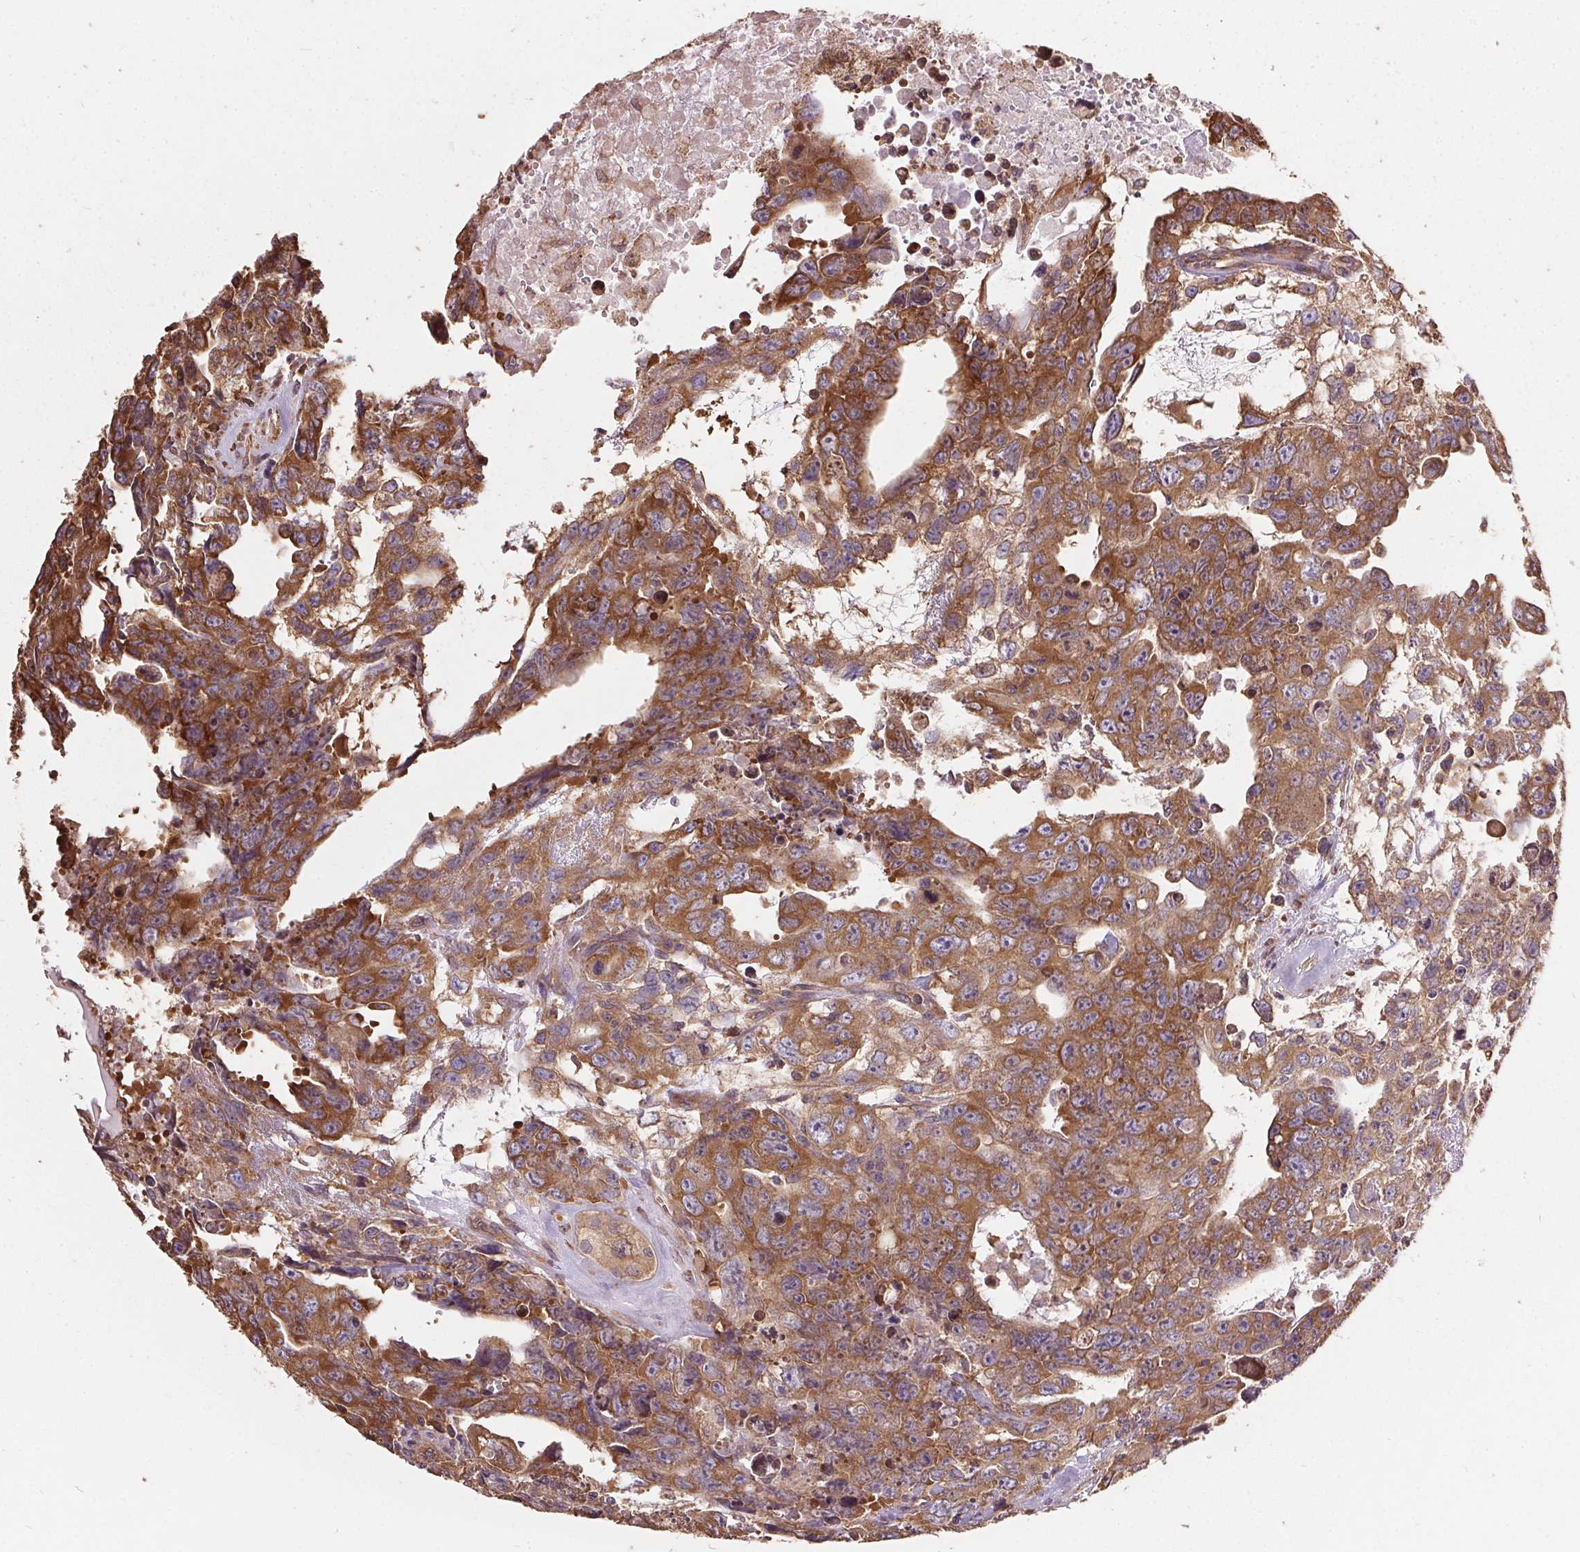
{"staining": {"intensity": "strong", "quantity": ">75%", "location": "cytoplasmic/membranous"}, "tissue": "testis cancer", "cell_type": "Tumor cells", "image_type": "cancer", "snomed": [{"axis": "morphology", "description": "Carcinoma, Embryonal, NOS"}, {"axis": "topography", "description": "Testis"}], "caption": "A brown stain highlights strong cytoplasmic/membranous expression of a protein in testis embryonal carcinoma tumor cells. Nuclei are stained in blue.", "gene": "EIF2S1", "patient": {"sex": "male", "age": 24}}